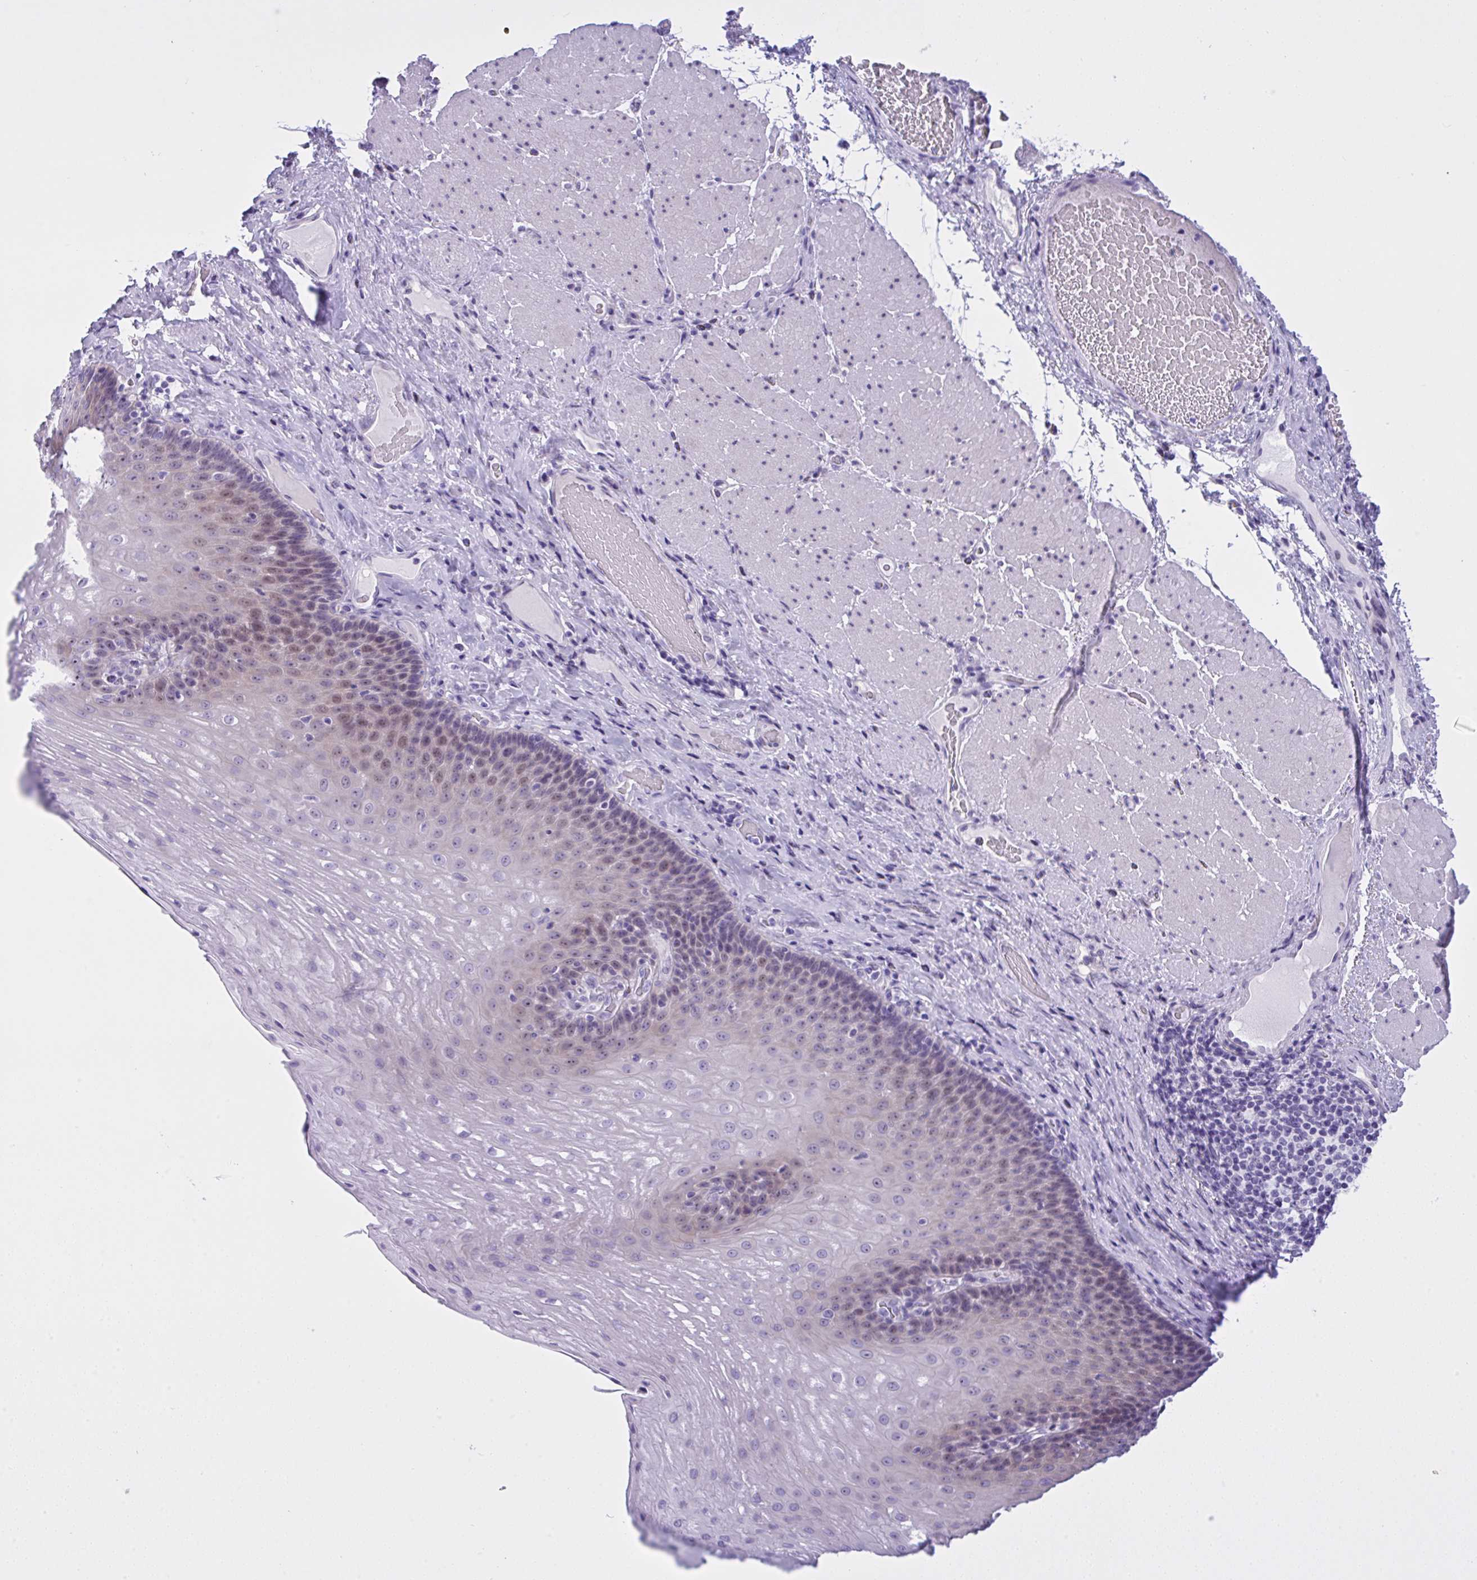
{"staining": {"intensity": "weak", "quantity": "<25%", "location": "nuclear"}, "tissue": "esophagus", "cell_type": "Squamous epithelial cells", "image_type": "normal", "snomed": [{"axis": "morphology", "description": "Normal tissue, NOS"}, {"axis": "topography", "description": "Esophagus"}], "caption": "Normal esophagus was stained to show a protein in brown. There is no significant positivity in squamous epithelial cells.", "gene": "YBX2", "patient": {"sex": "male", "age": 62}}